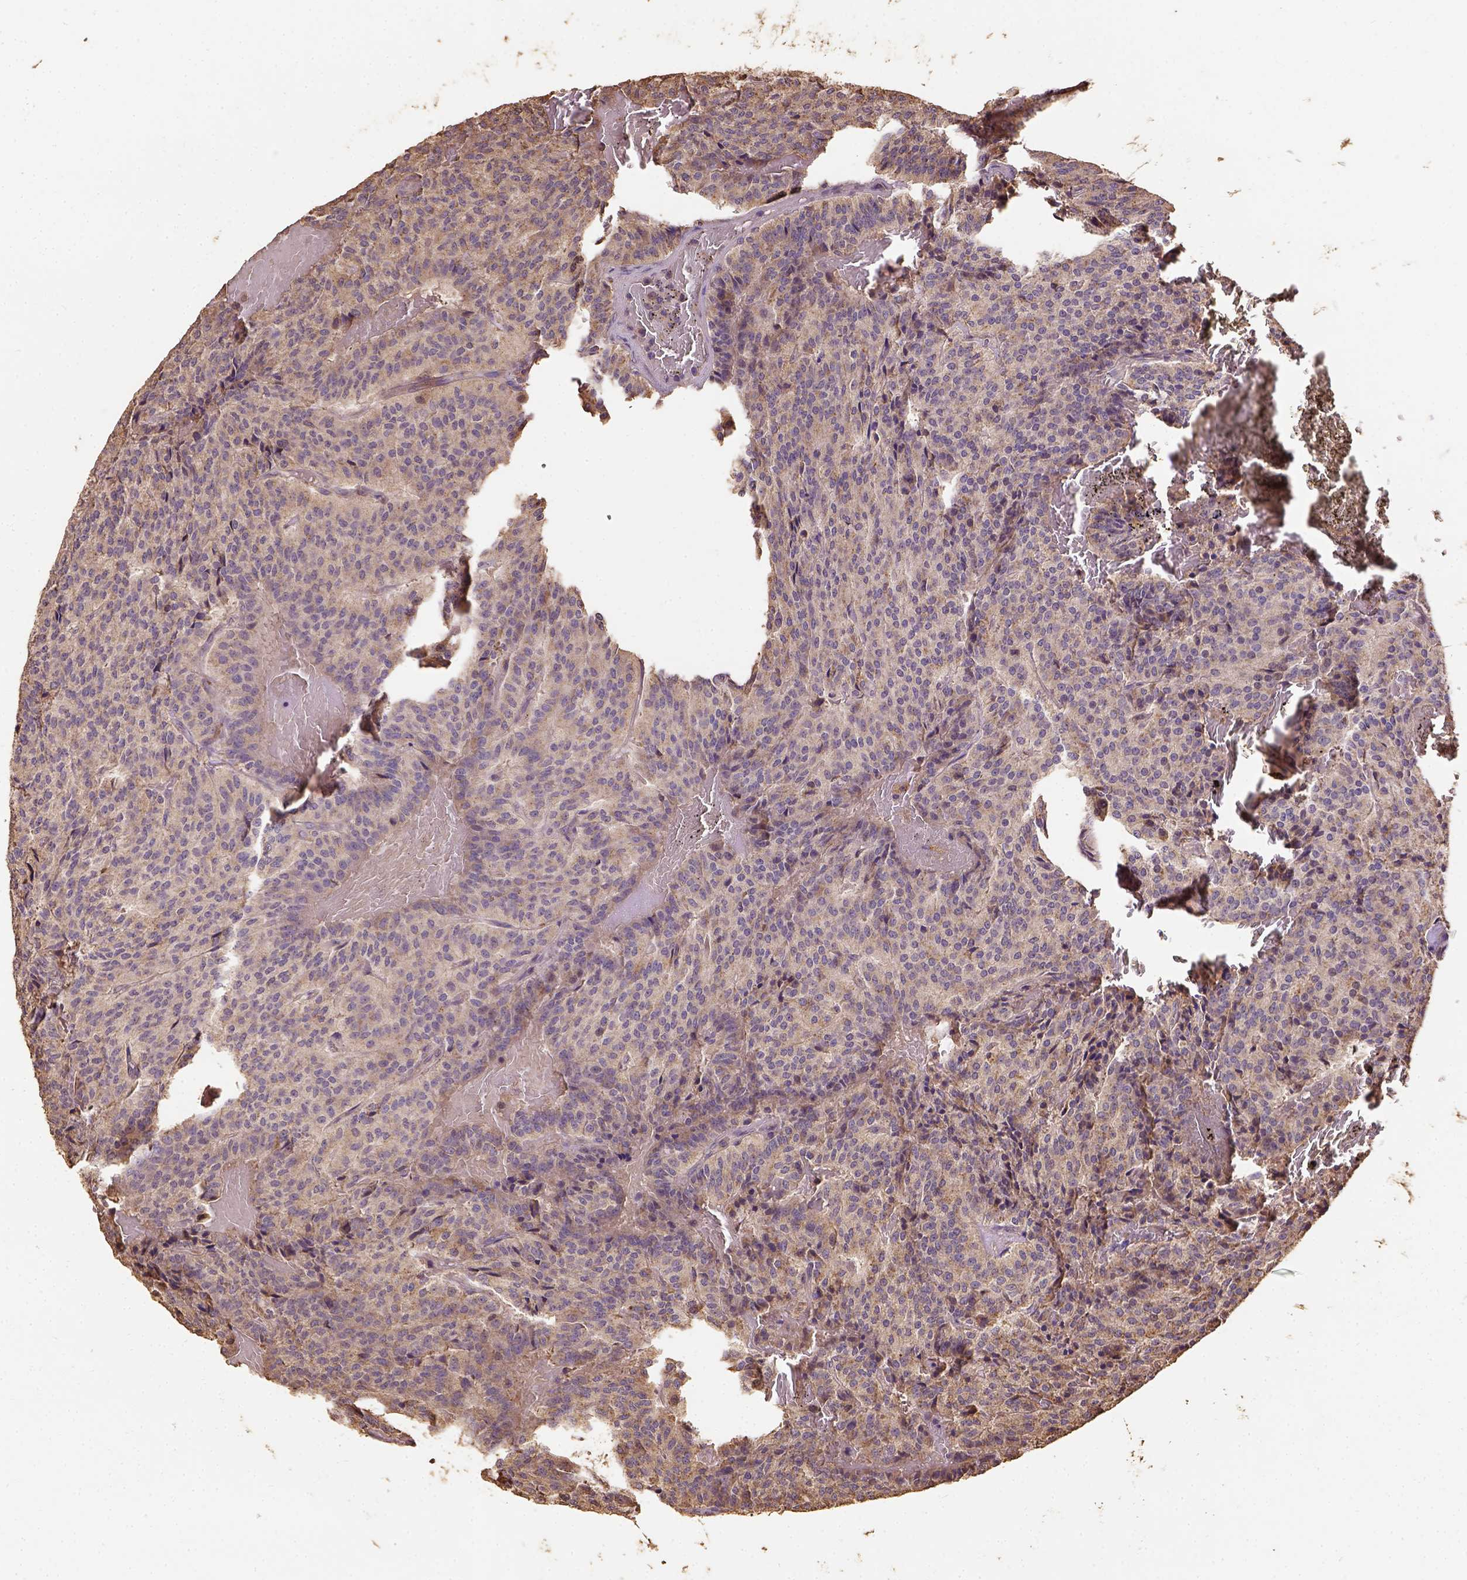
{"staining": {"intensity": "moderate", "quantity": "<25%", "location": "cytoplasmic/membranous"}, "tissue": "carcinoid", "cell_type": "Tumor cells", "image_type": "cancer", "snomed": [{"axis": "morphology", "description": "Carcinoid, malignant, NOS"}, {"axis": "topography", "description": "Lung"}], "caption": "This photomicrograph demonstrates carcinoid stained with IHC to label a protein in brown. The cytoplasmic/membranous of tumor cells show moderate positivity for the protein. Nuclei are counter-stained blue.", "gene": "ATP1B3", "patient": {"sex": "male", "age": 70}}